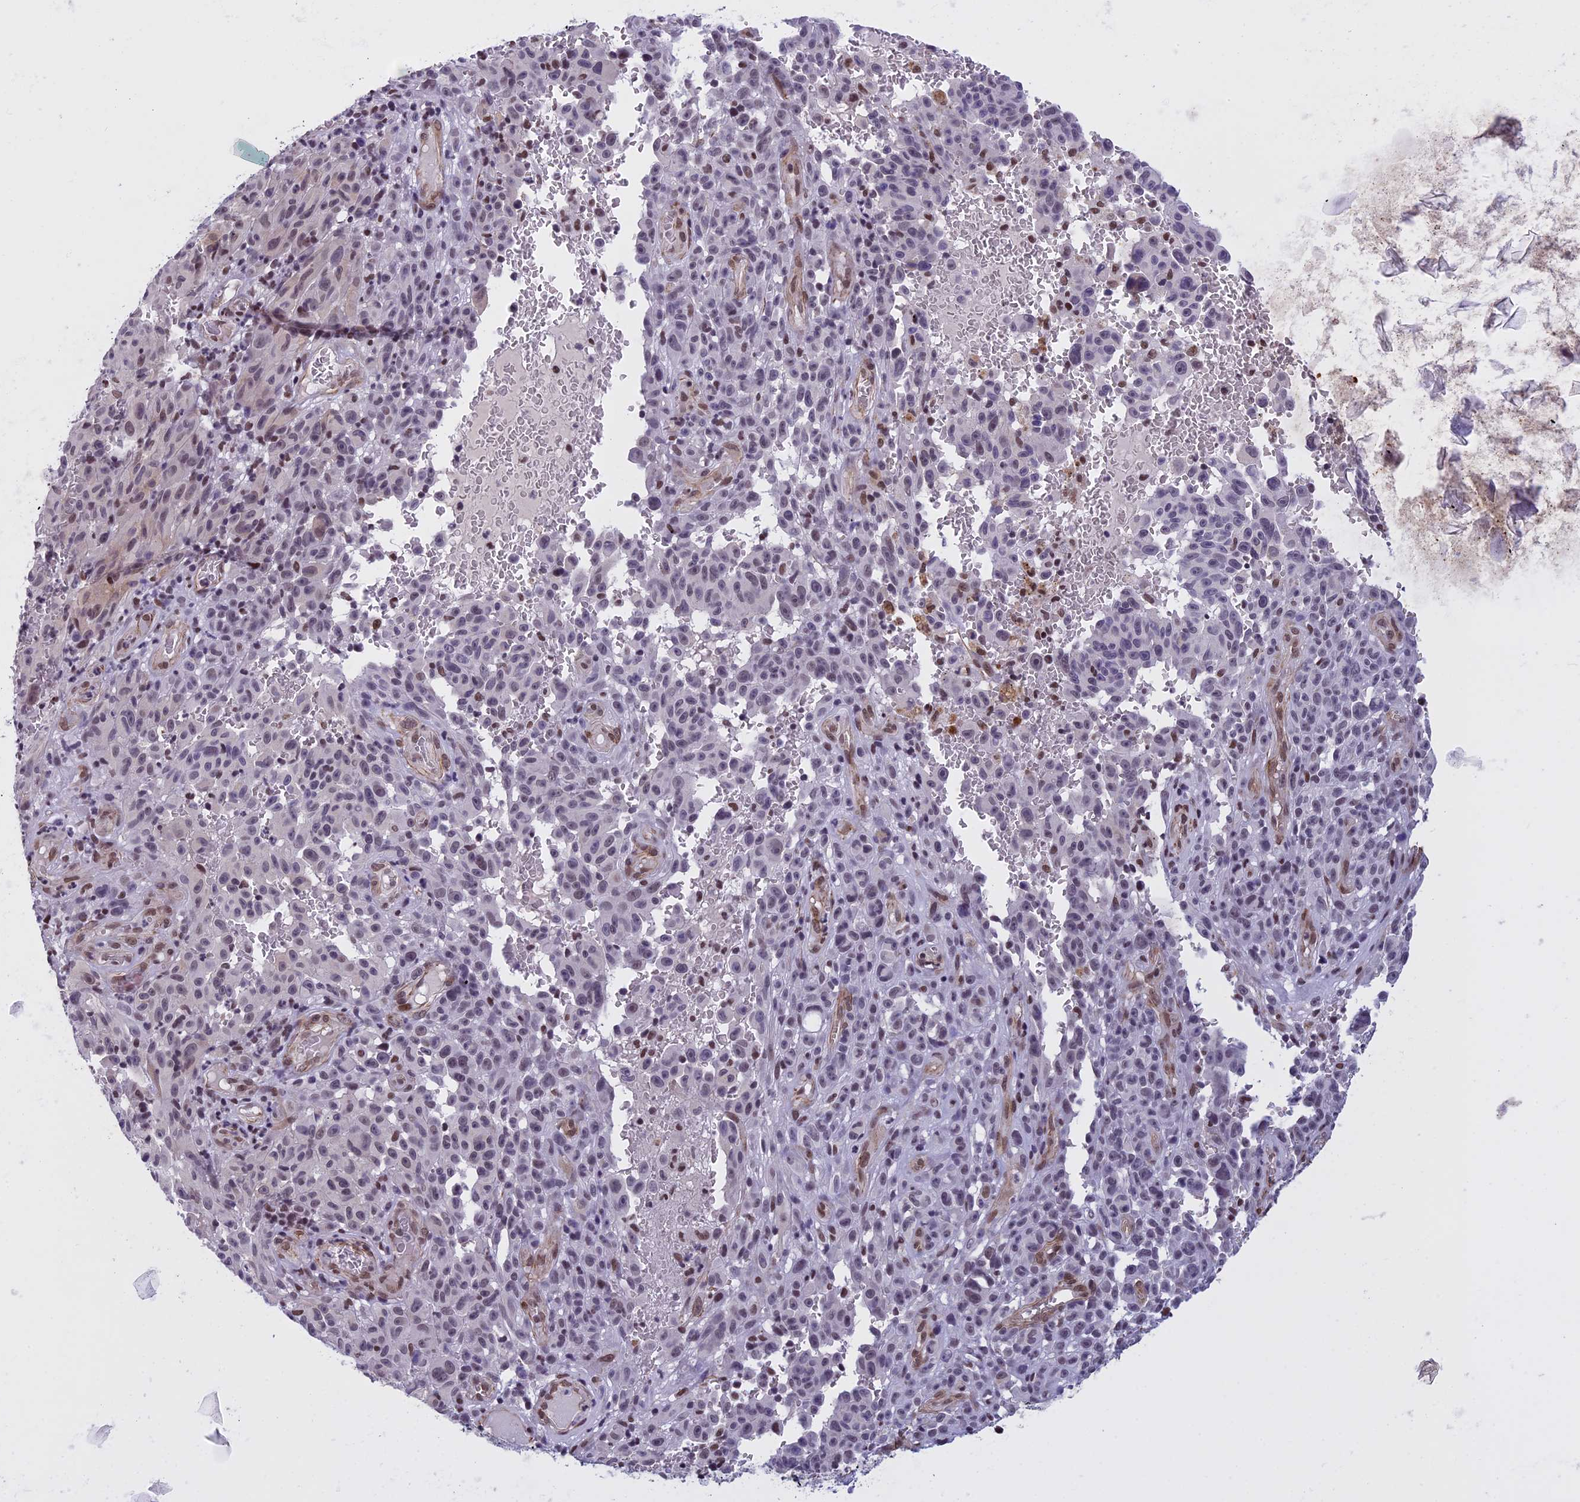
{"staining": {"intensity": "weak", "quantity": "25%-75%", "location": "nuclear"}, "tissue": "melanoma", "cell_type": "Tumor cells", "image_type": "cancer", "snomed": [{"axis": "morphology", "description": "Malignant melanoma, NOS"}, {"axis": "topography", "description": "Skin"}], "caption": "This image demonstrates melanoma stained with immunohistochemistry to label a protein in brown. The nuclear of tumor cells show weak positivity for the protein. Nuclei are counter-stained blue.", "gene": "NIPBL", "patient": {"sex": "female", "age": 82}}